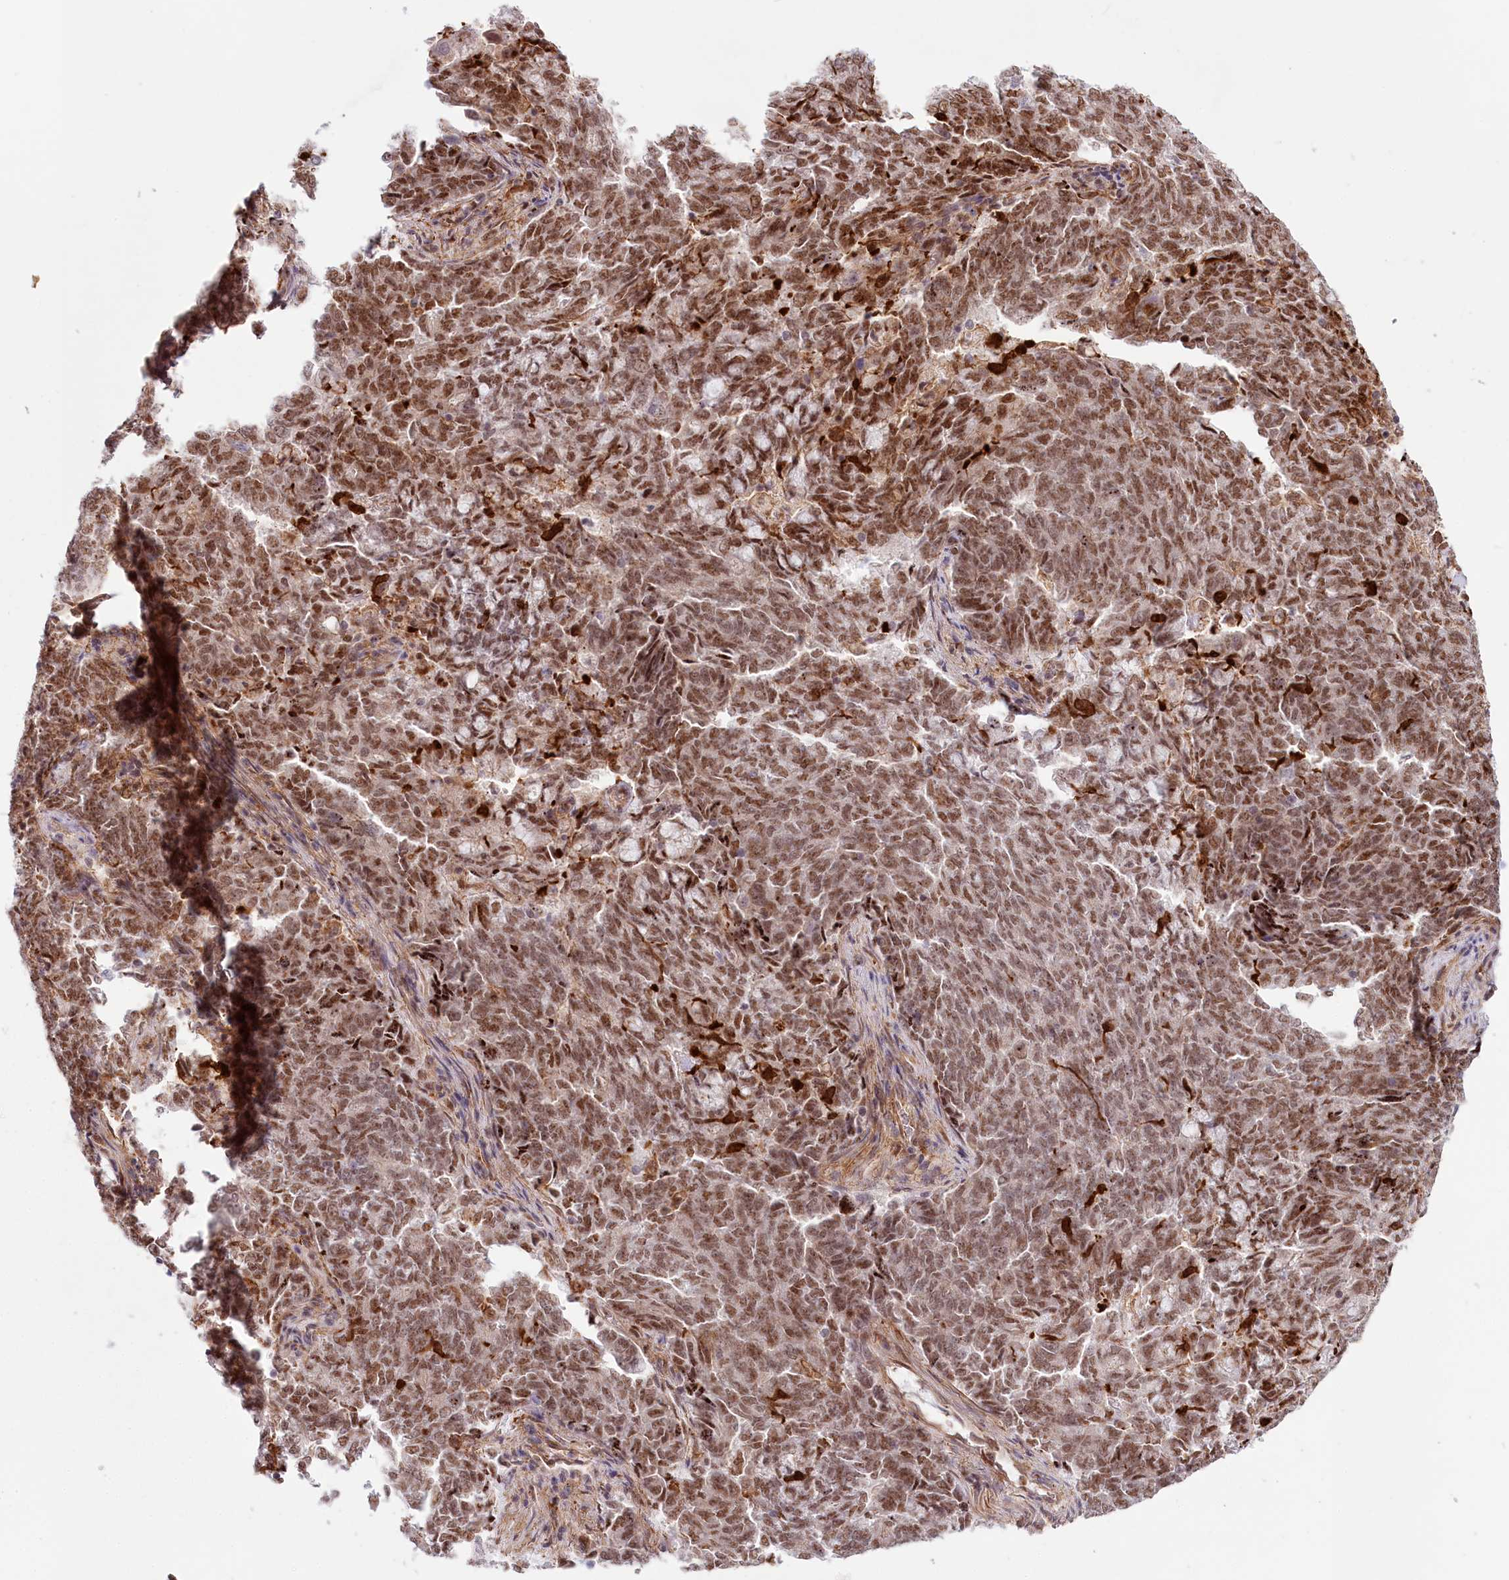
{"staining": {"intensity": "moderate", "quantity": ">75%", "location": "nuclear"}, "tissue": "endometrial cancer", "cell_type": "Tumor cells", "image_type": "cancer", "snomed": [{"axis": "morphology", "description": "Adenocarcinoma, NOS"}, {"axis": "topography", "description": "Endometrium"}], "caption": "There is medium levels of moderate nuclear staining in tumor cells of endometrial adenocarcinoma, as demonstrated by immunohistochemical staining (brown color).", "gene": "TUBGCP2", "patient": {"sex": "female", "age": 80}}